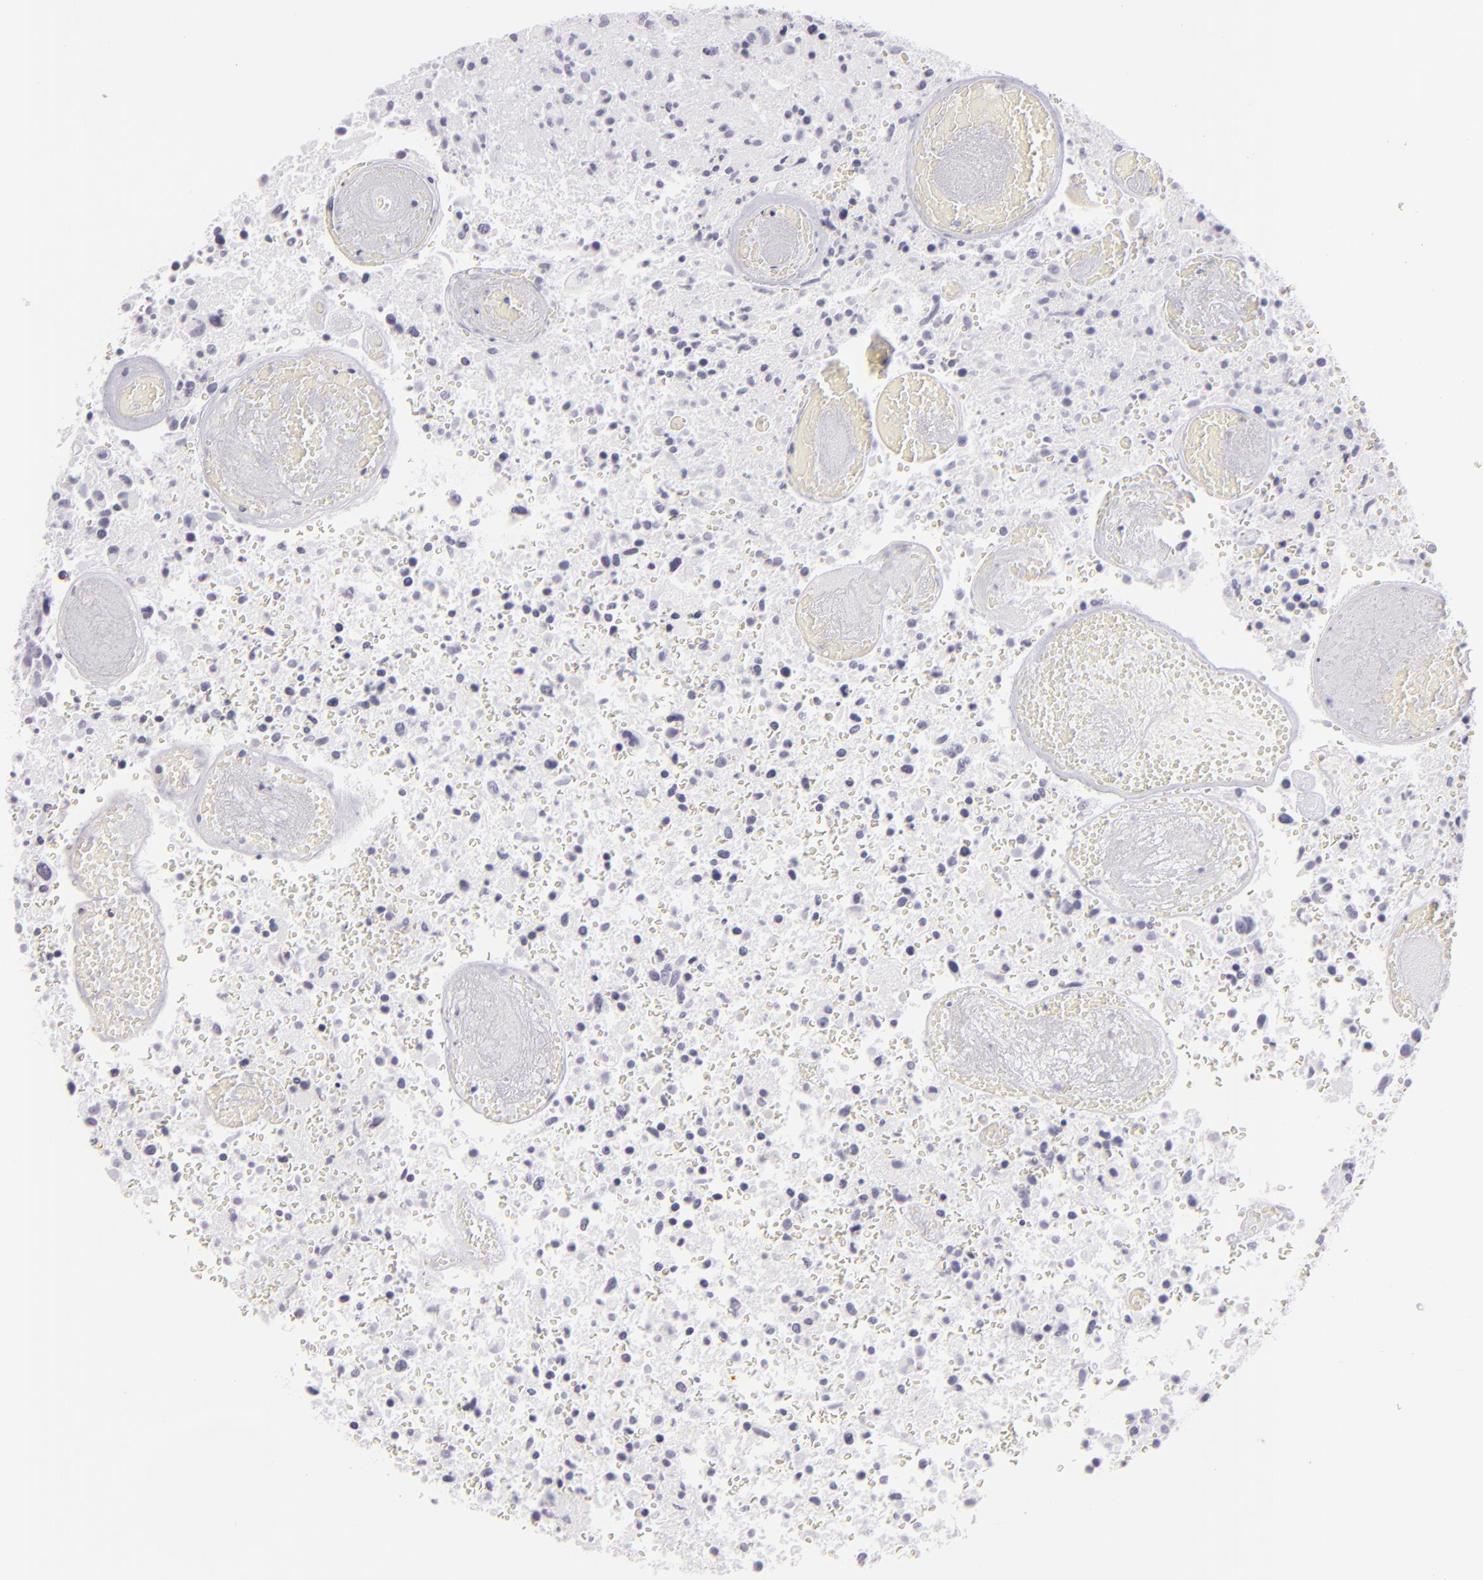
{"staining": {"intensity": "negative", "quantity": "none", "location": "none"}, "tissue": "glioma", "cell_type": "Tumor cells", "image_type": "cancer", "snomed": [{"axis": "morphology", "description": "Glioma, malignant, High grade"}, {"axis": "topography", "description": "Brain"}], "caption": "Micrograph shows no significant protein expression in tumor cells of glioma. Nuclei are stained in blue.", "gene": "FLG", "patient": {"sex": "male", "age": 72}}